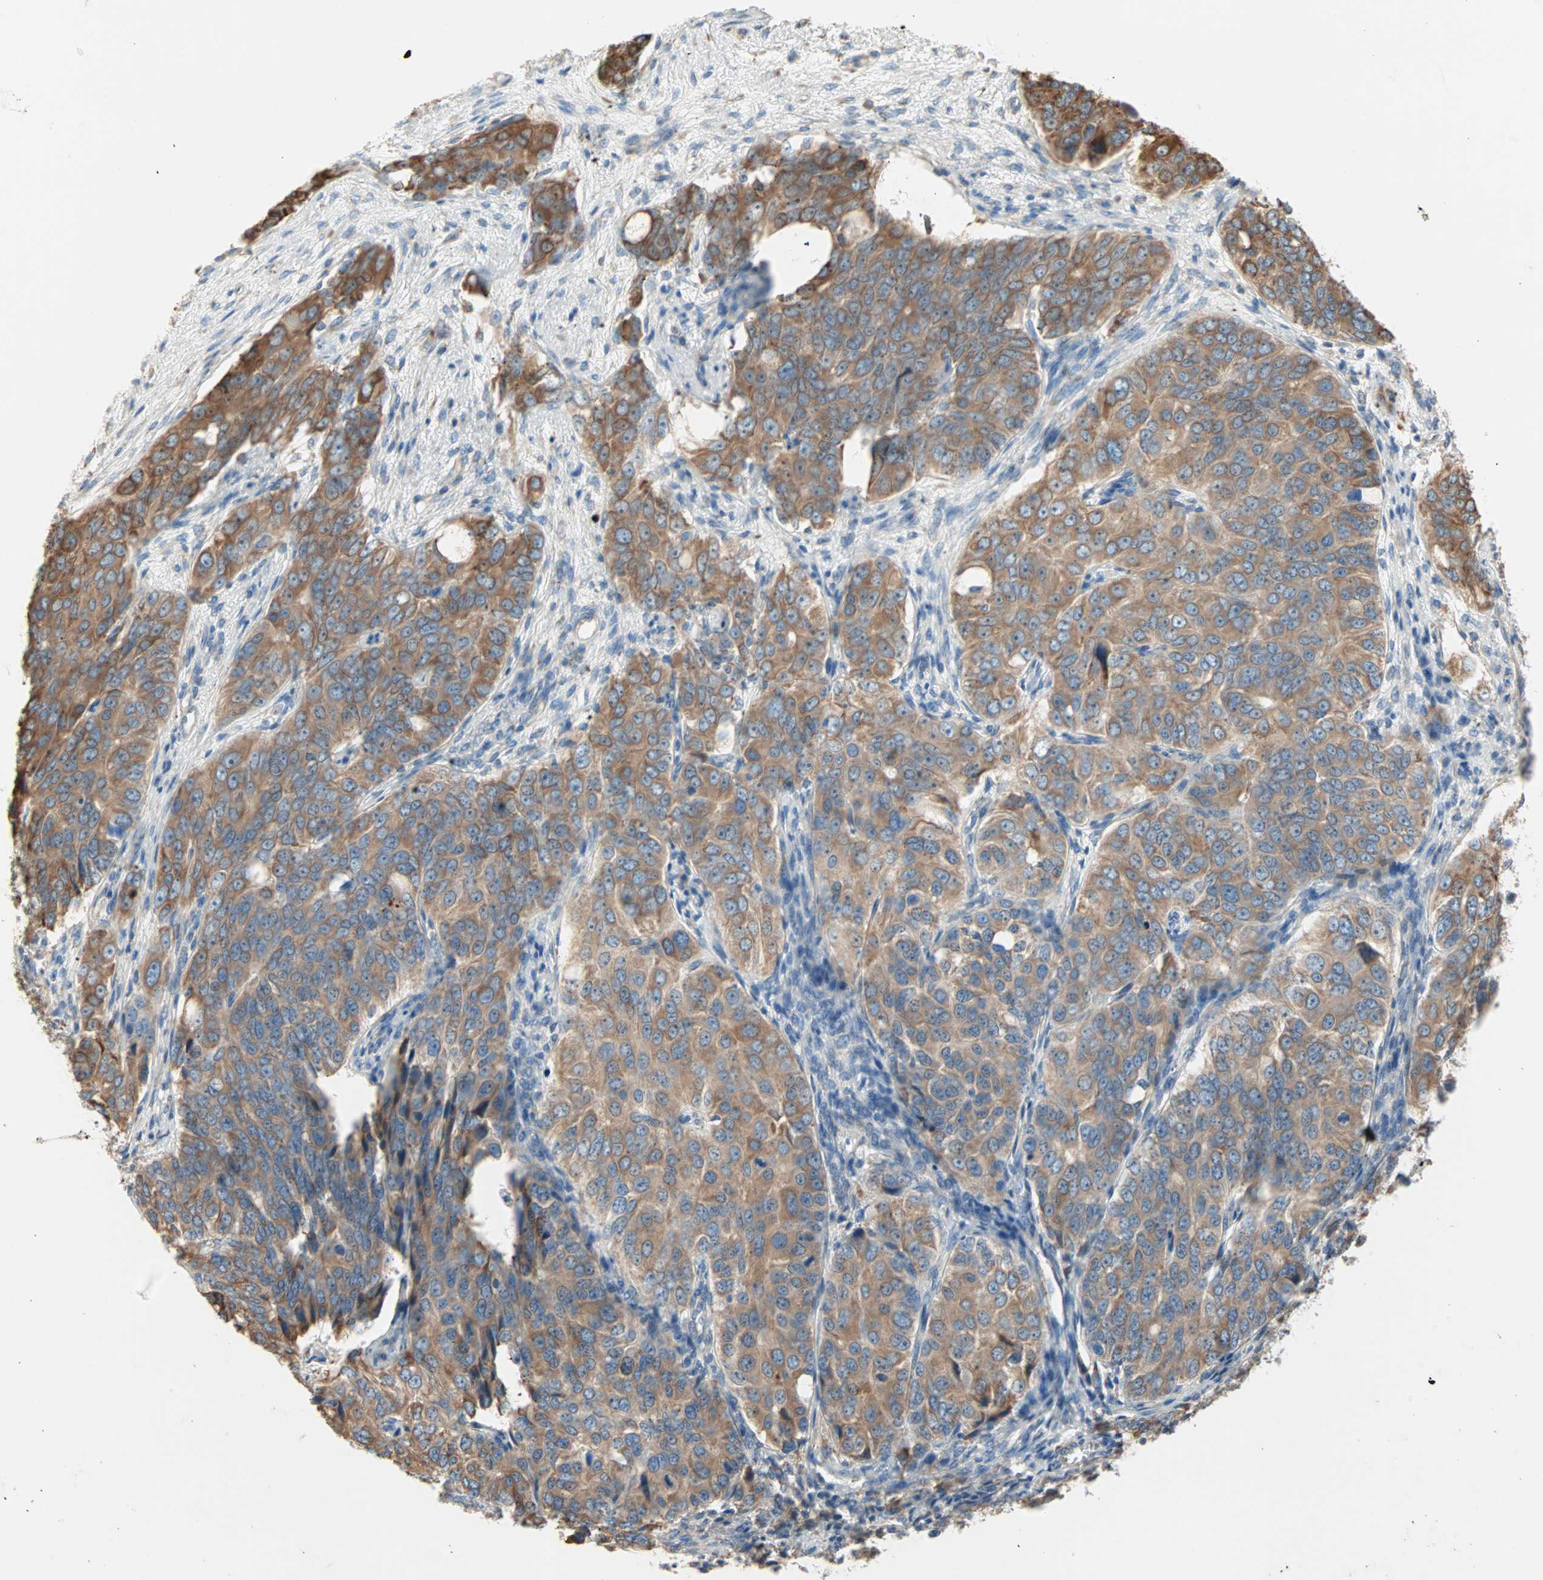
{"staining": {"intensity": "moderate", "quantity": ">75%", "location": "cytoplasmic/membranous"}, "tissue": "ovarian cancer", "cell_type": "Tumor cells", "image_type": "cancer", "snomed": [{"axis": "morphology", "description": "Carcinoma, endometroid"}, {"axis": "topography", "description": "Ovary"}], "caption": "Immunohistochemistry of ovarian endometroid carcinoma demonstrates medium levels of moderate cytoplasmic/membranous expression in approximately >75% of tumor cells.", "gene": "PLCXD1", "patient": {"sex": "female", "age": 51}}